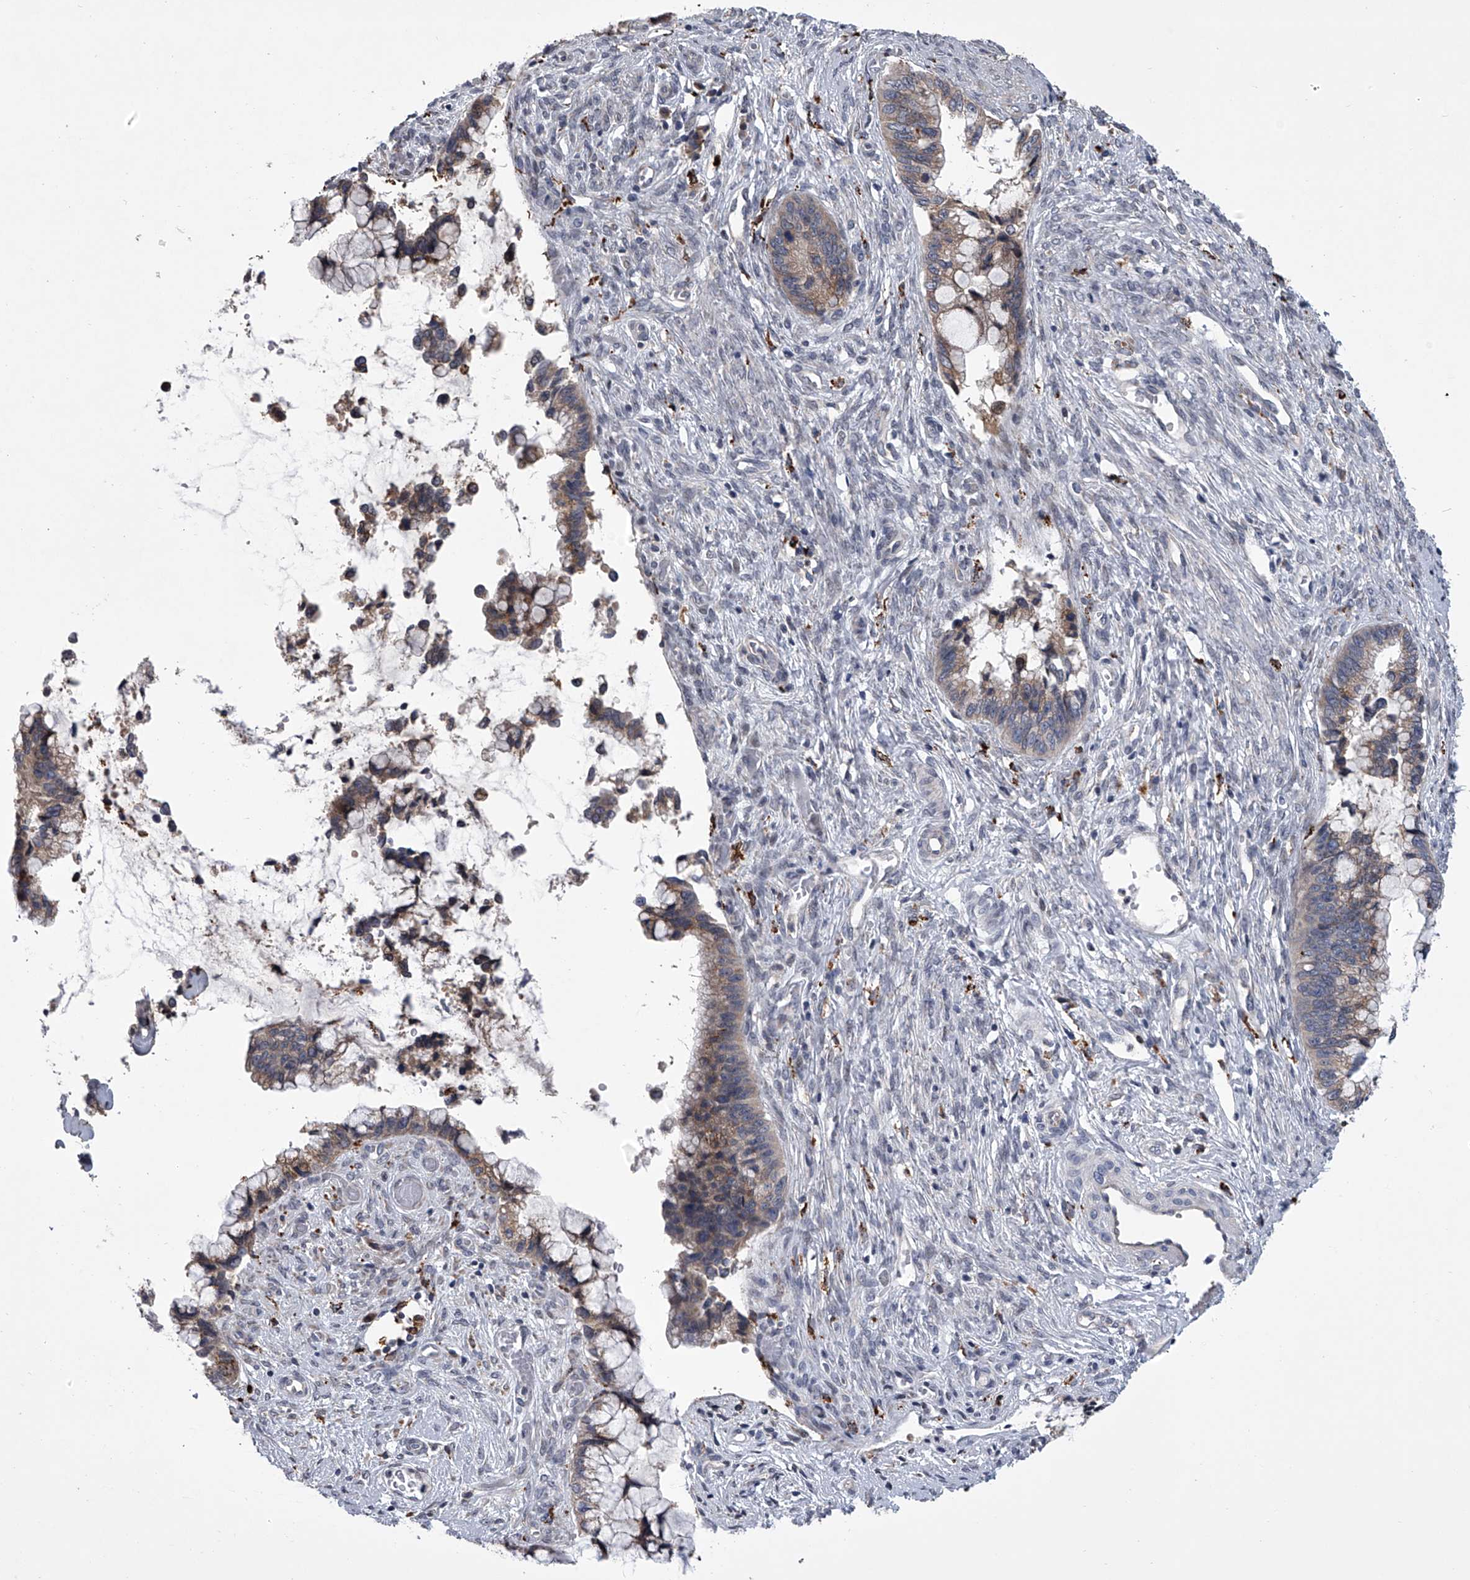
{"staining": {"intensity": "weak", "quantity": "25%-75%", "location": "cytoplasmic/membranous"}, "tissue": "cervical cancer", "cell_type": "Tumor cells", "image_type": "cancer", "snomed": [{"axis": "morphology", "description": "Adenocarcinoma, NOS"}, {"axis": "topography", "description": "Cervix"}], "caption": "This is an image of immunohistochemistry (IHC) staining of adenocarcinoma (cervical), which shows weak positivity in the cytoplasmic/membranous of tumor cells.", "gene": "TRIM8", "patient": {"sex": "female", "age": 44}}